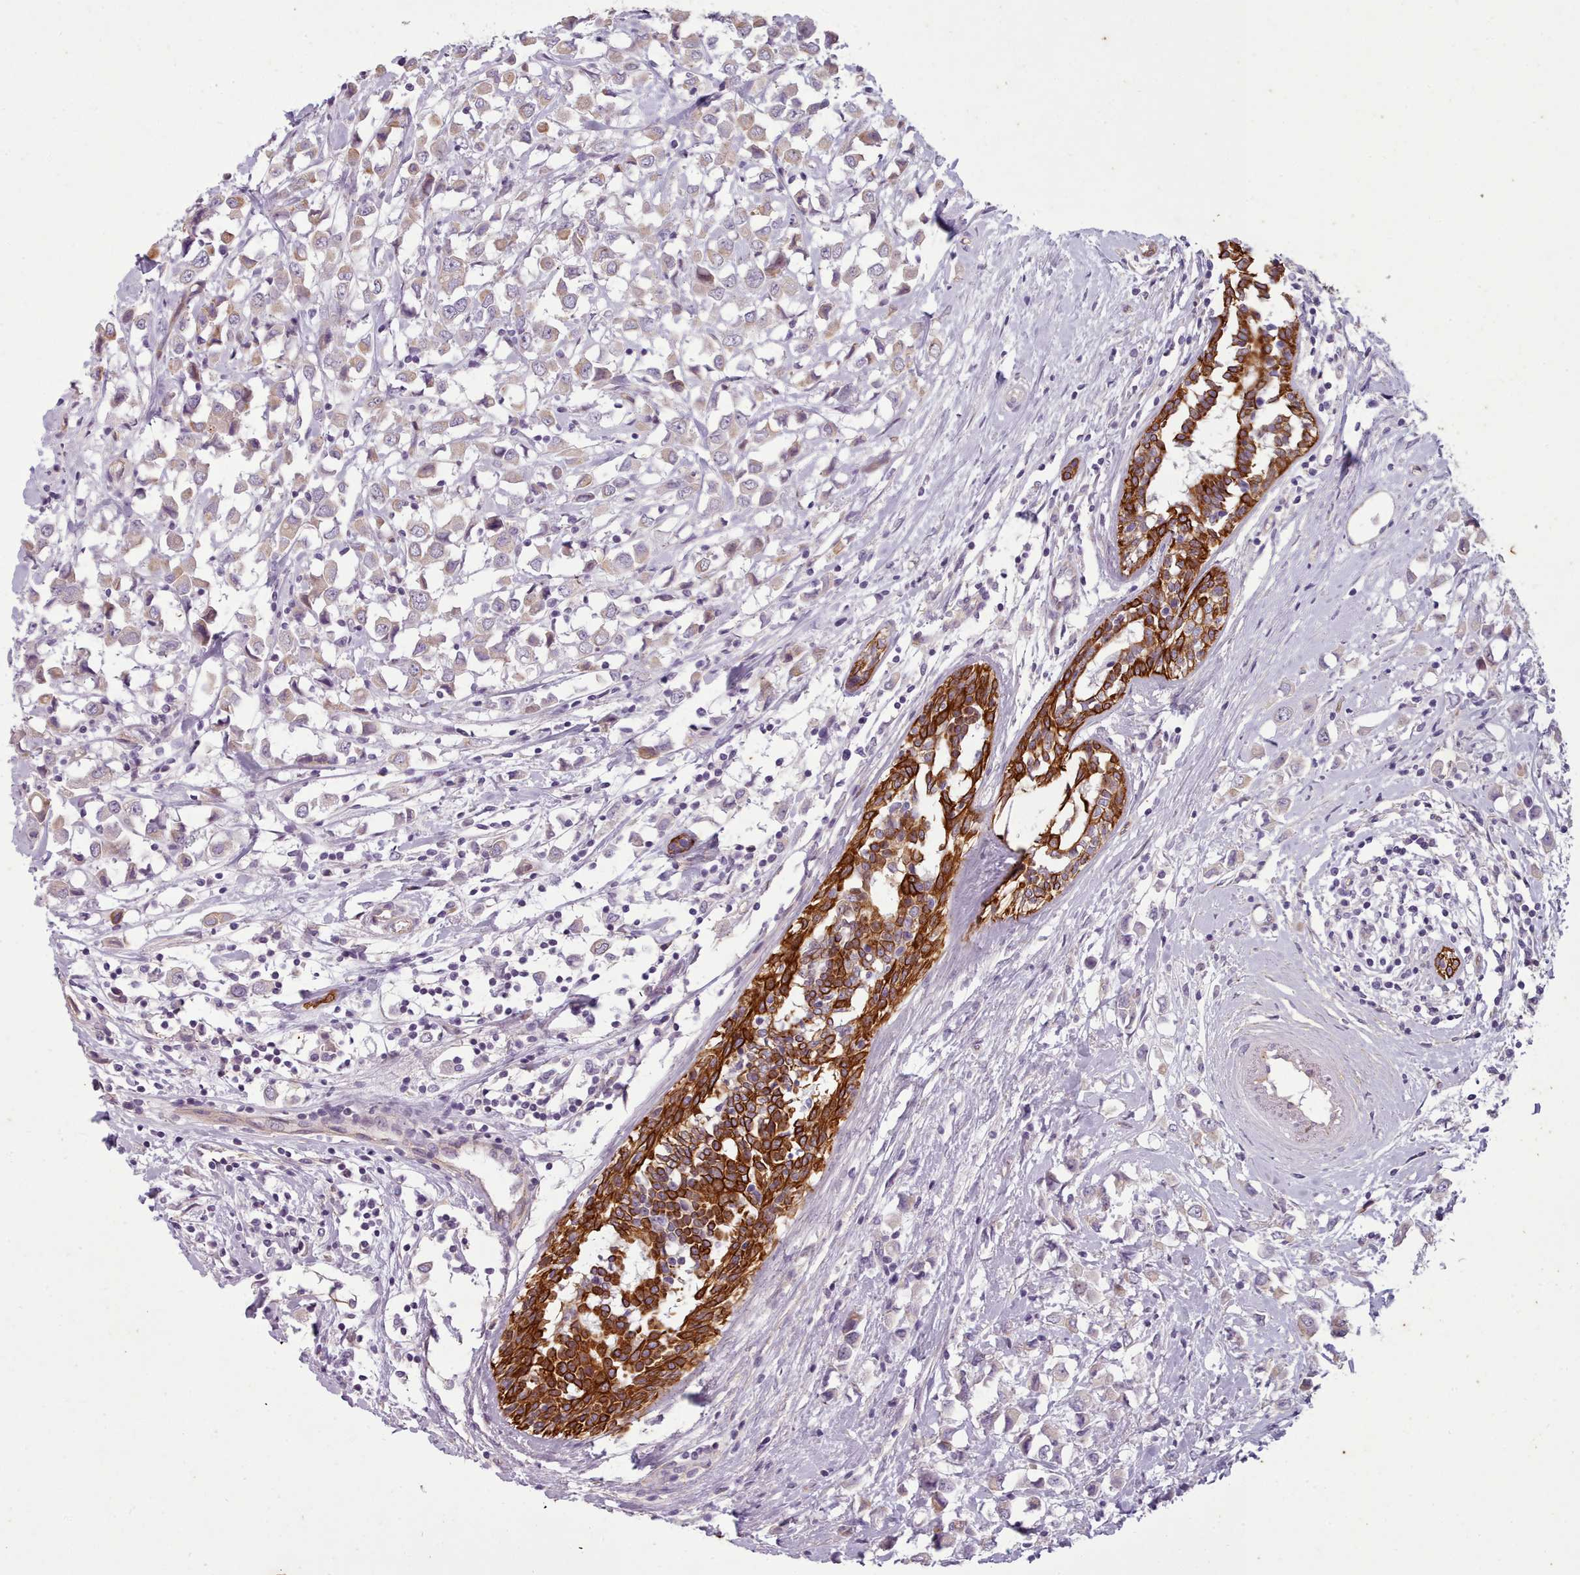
{"staining": {"intensity": "weak", "quantity": "<25%", "location": "cytoplasmic/membranous"}, "tissue": "breast cancer", "cell_type": "Tumor cells", "image_type": "cancer", "snomed": [{"axis": "morphology", "description": "Duct carcinoma"}, {"axis": "topography", "description": "Breast"}], "caption": "The histopathology image exhibits no staining of tumor cells in breast cancer.", "gene": "PLD4", "patient": {"sex": "female", "age": 61}}